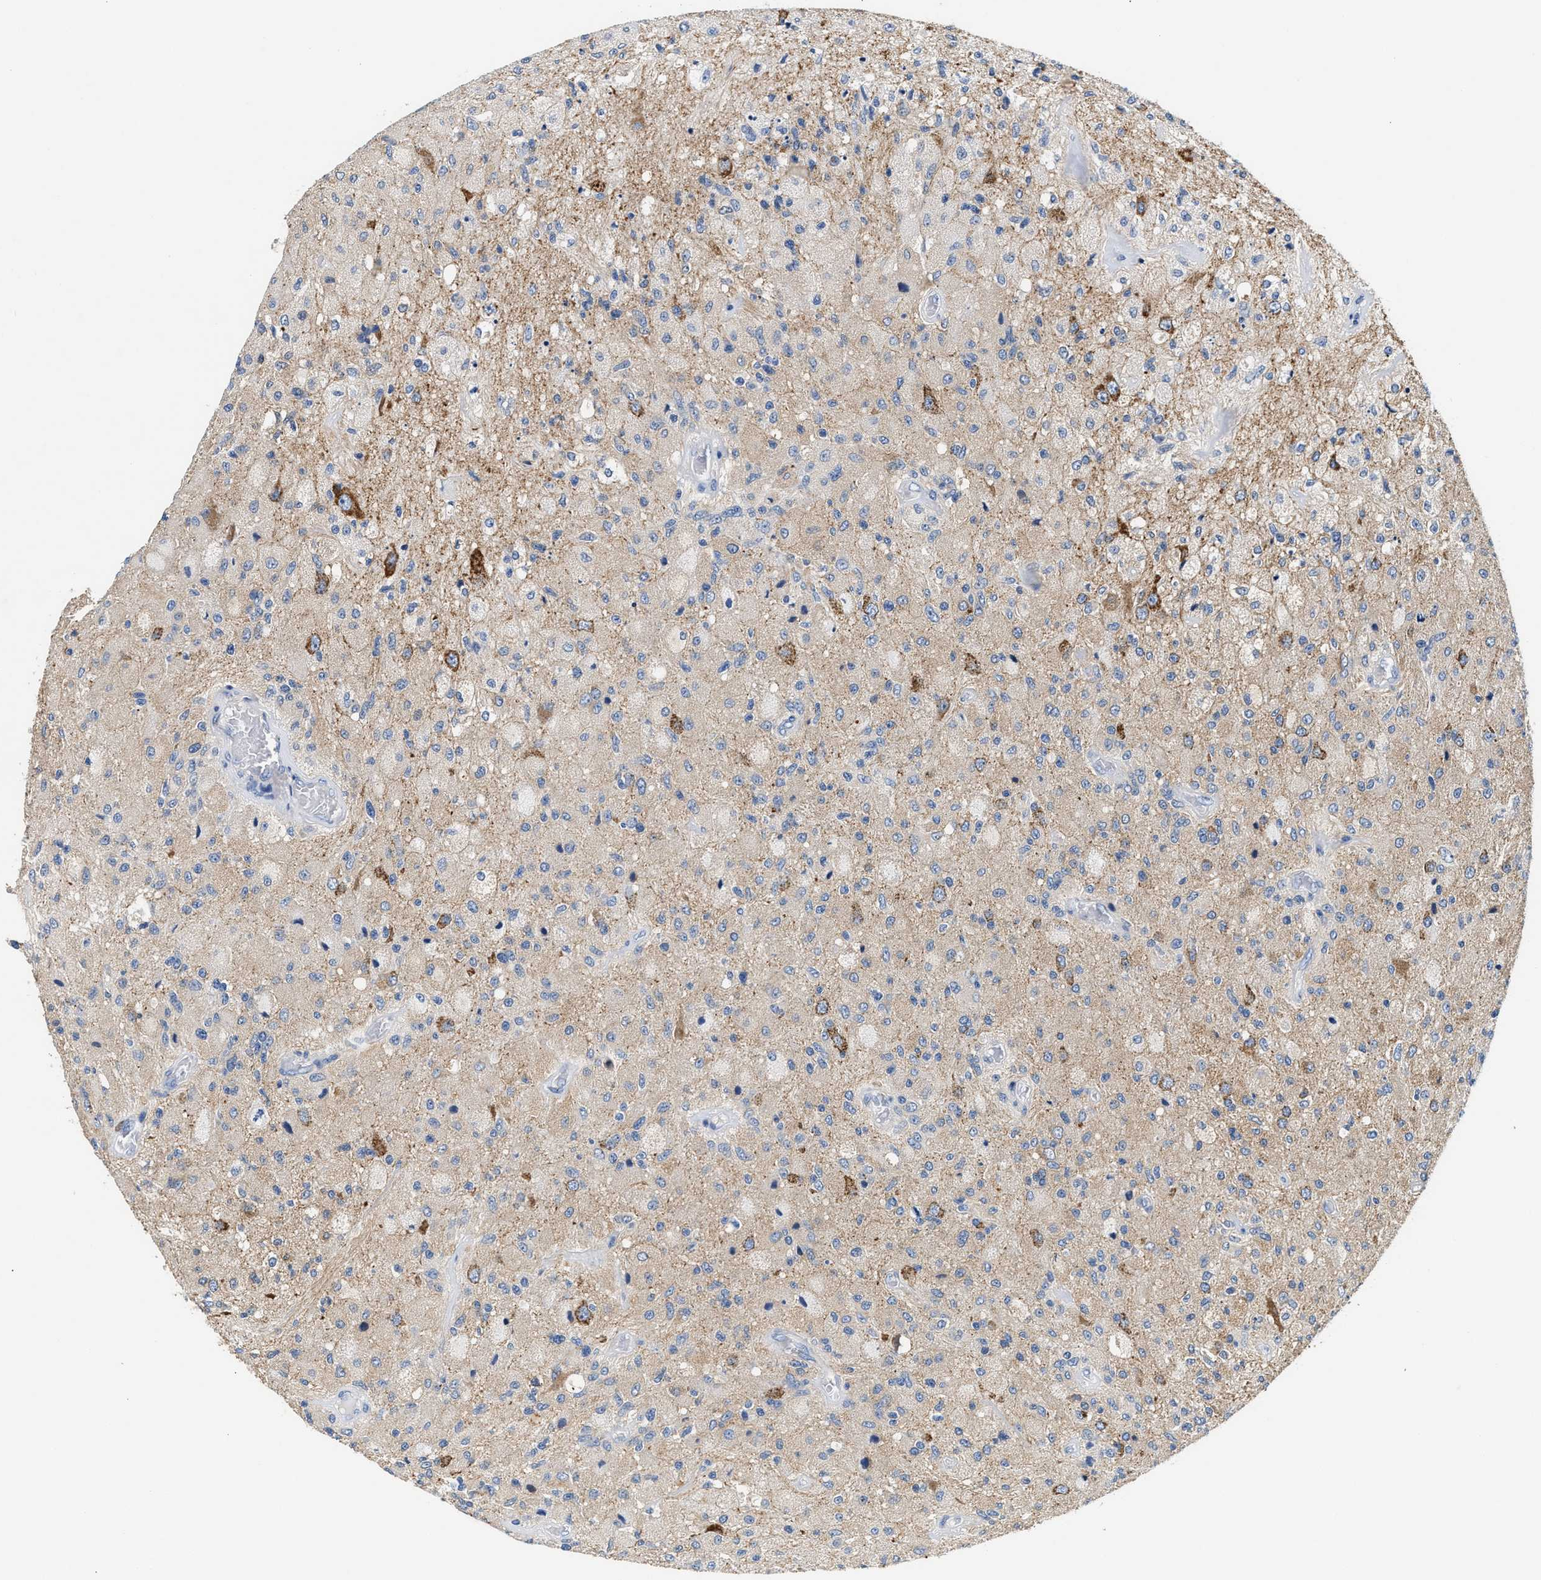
{"staining": {"intensity": "negative", "quantity": "none", "location": "none"}, "tissue": "glioma", "cell_type": "Tumor cells", "image_type": "cancer", "snomed": [{"axis": "morphology", "description": "Normal tissue, NOS"}, {"axis": "morphology", "description": "Glioma, malignant, High grade"}, {"axis": "topography", "description": "Cerebral cortex"}], "caption": "A high-resolution histopathology image shows immunohistochemistry staining of glioma, which reveals no significant staining in tumor cells. (Brightfield microscopy of DAB (3,3'-diaminobenzidine) immunohistochemistry at high magnification).", "gene": "TUT7", "patient": {"sex": "male", "age": 77}}